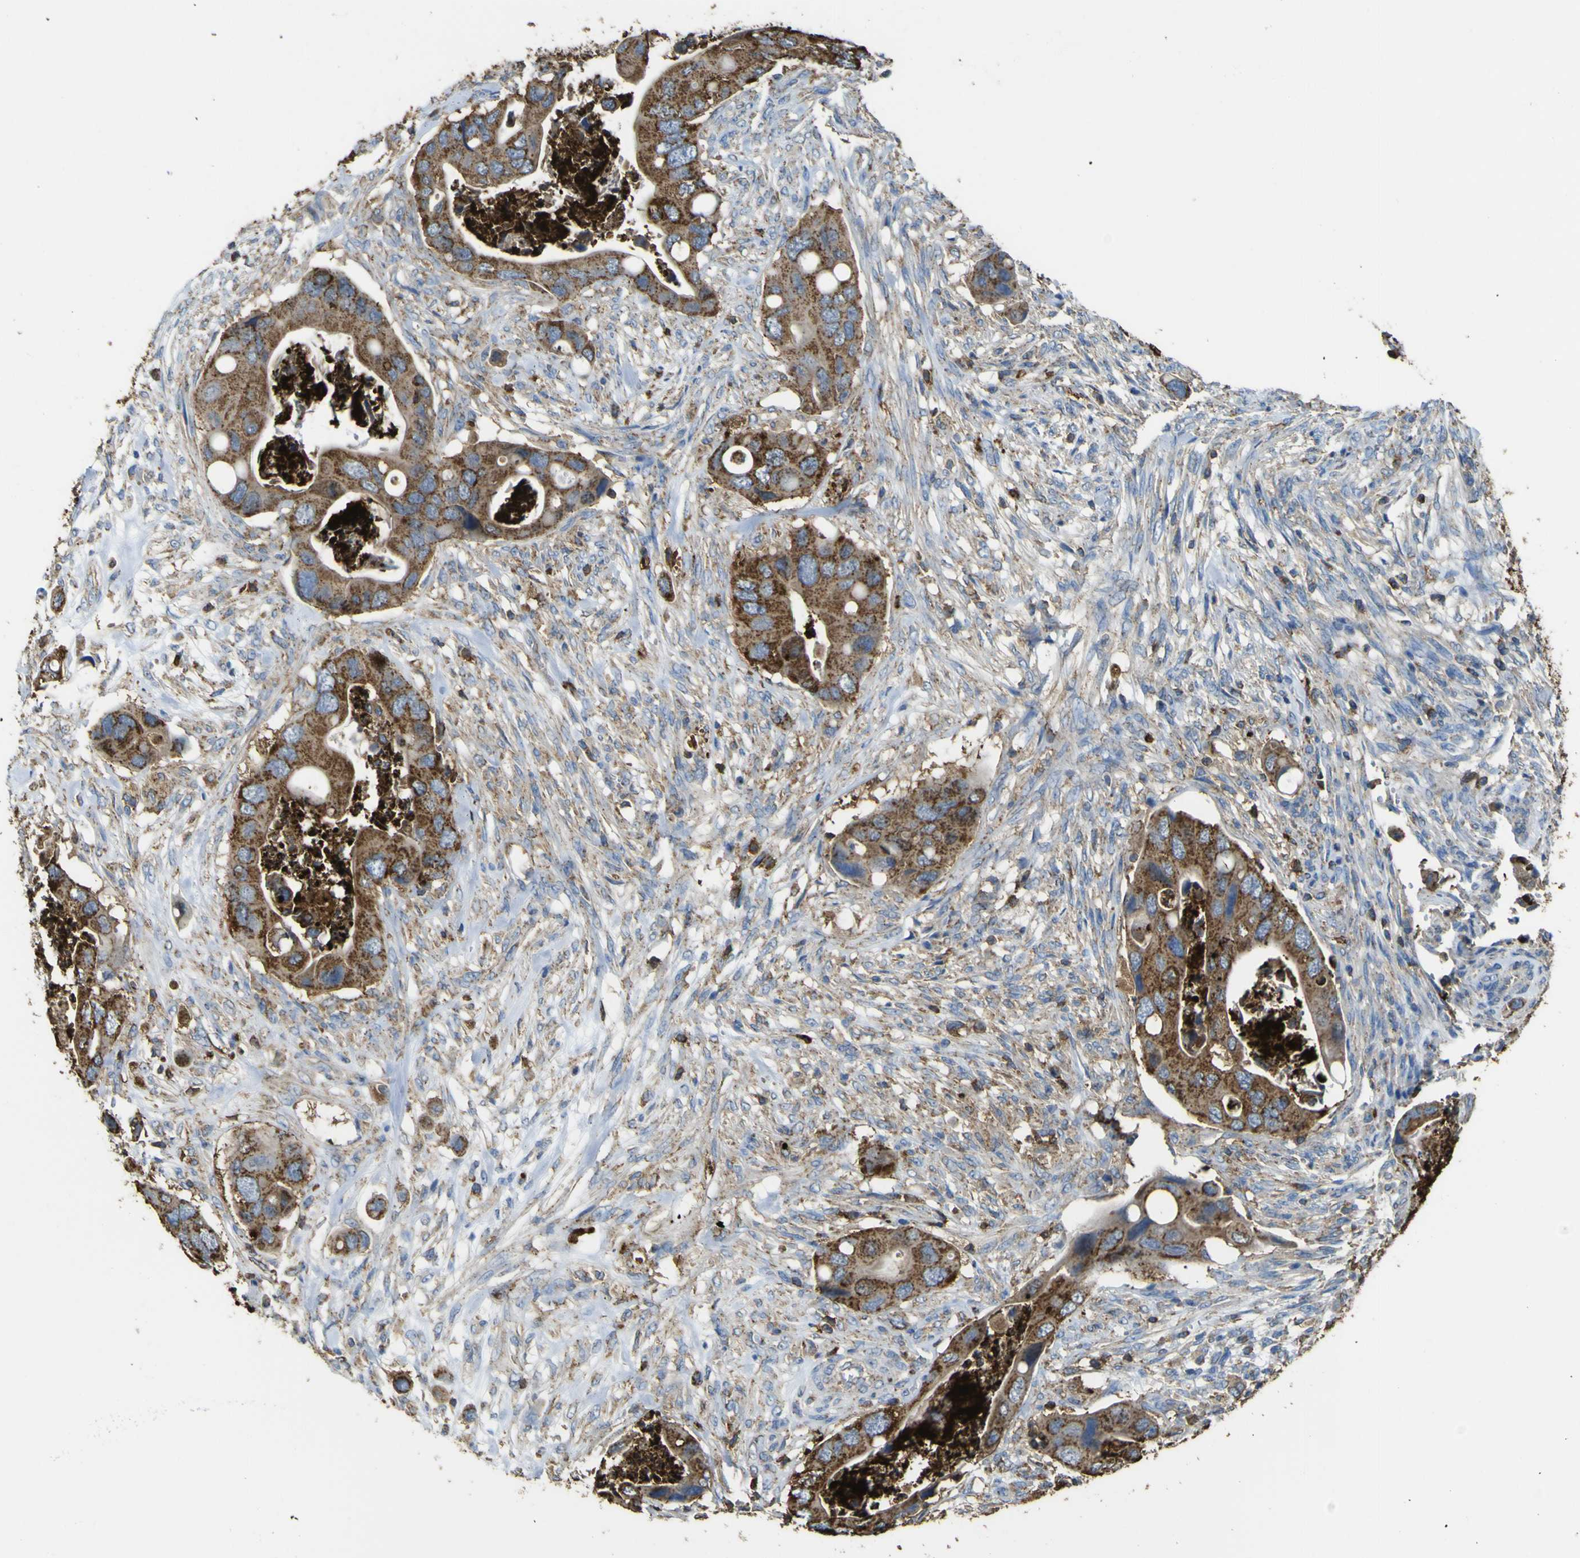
{"staining": {"intensity": "strong", "quantity": ">75%", "location": "cytoplasmic/membranous"}, "tissue": "colorectal cancer", "cell_type": "Tumor cells", "image_type": "cancer", "snomed": [{"axis": "morphology", "description": "Adenocarcinoma, NOS"}, {"axis": "topography", "description": "Rectum"}], "caption": "Immunohistochemical staining of human colorectal cancer shows strong cytoplasmic/membranous protein positivity in approximately >75% of tumor cells. (Brightfield microscopy of DAB IHC at high magnification).", "gene": "ACSL3", "patient": {"sex": "female", "age": 57}}